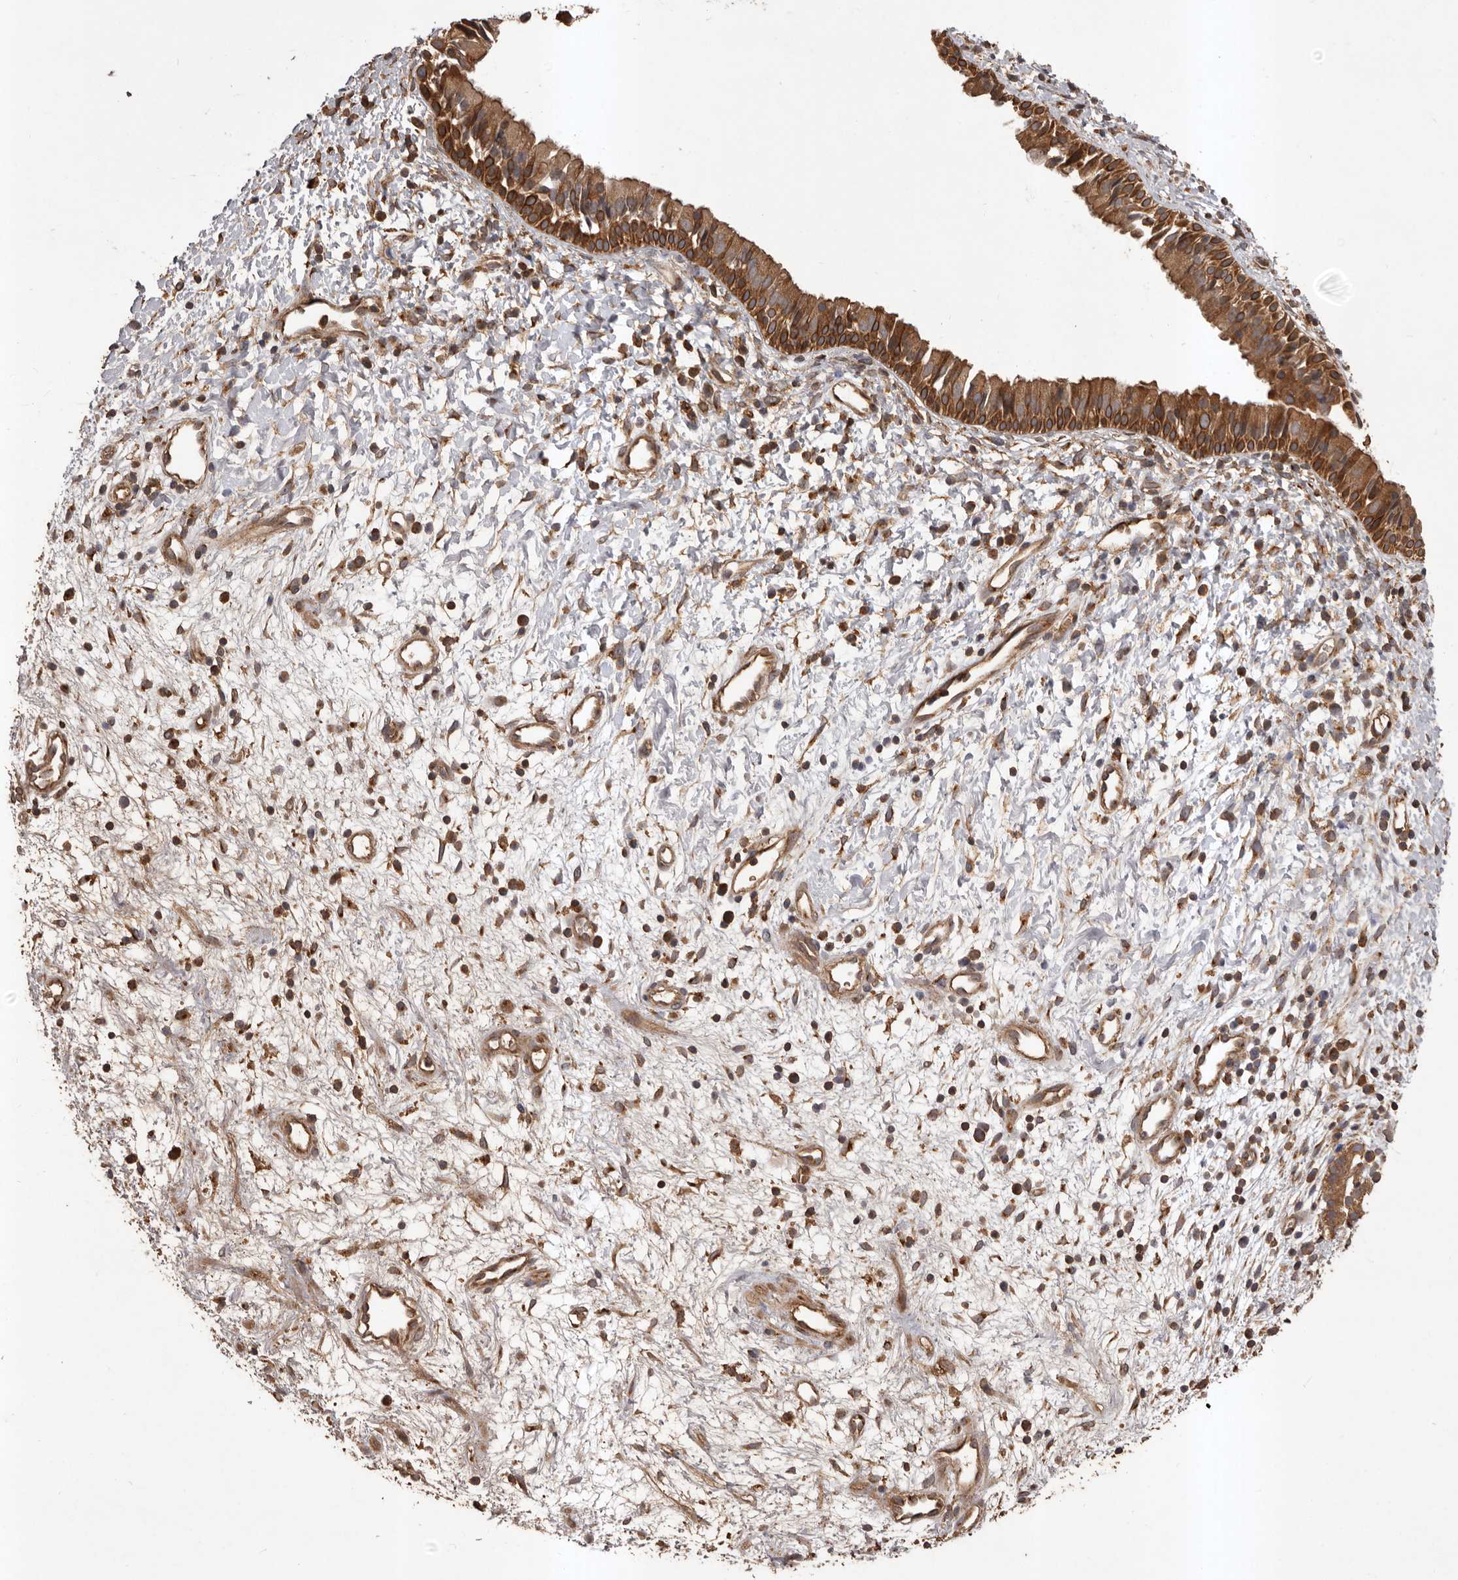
{"staining": {"intensity": "strong", "quantity": ">75%", "location": "cytoplasmic/membranous"}, "tissue": "nasopharynx", "cell_type": "Respiratory epithelial cells", "image_type": "normal", "snomed": [{"axis": "morphology", "description": "Normal tissue, NOS"}, {"axis": "topography", "description": "Nasopharynx"}], "caption": "Unremarkable nasopharynx reveals strong cytoplasmic/membranous positivity in approximately >75% of respiratory epithelial cells (DAB (3,3'-diaminobenzidine) IHC with brightfield microscopy, high magnification)..", "gene": "SLC22A3", "patient": {"sex": "male", "age": 22}}